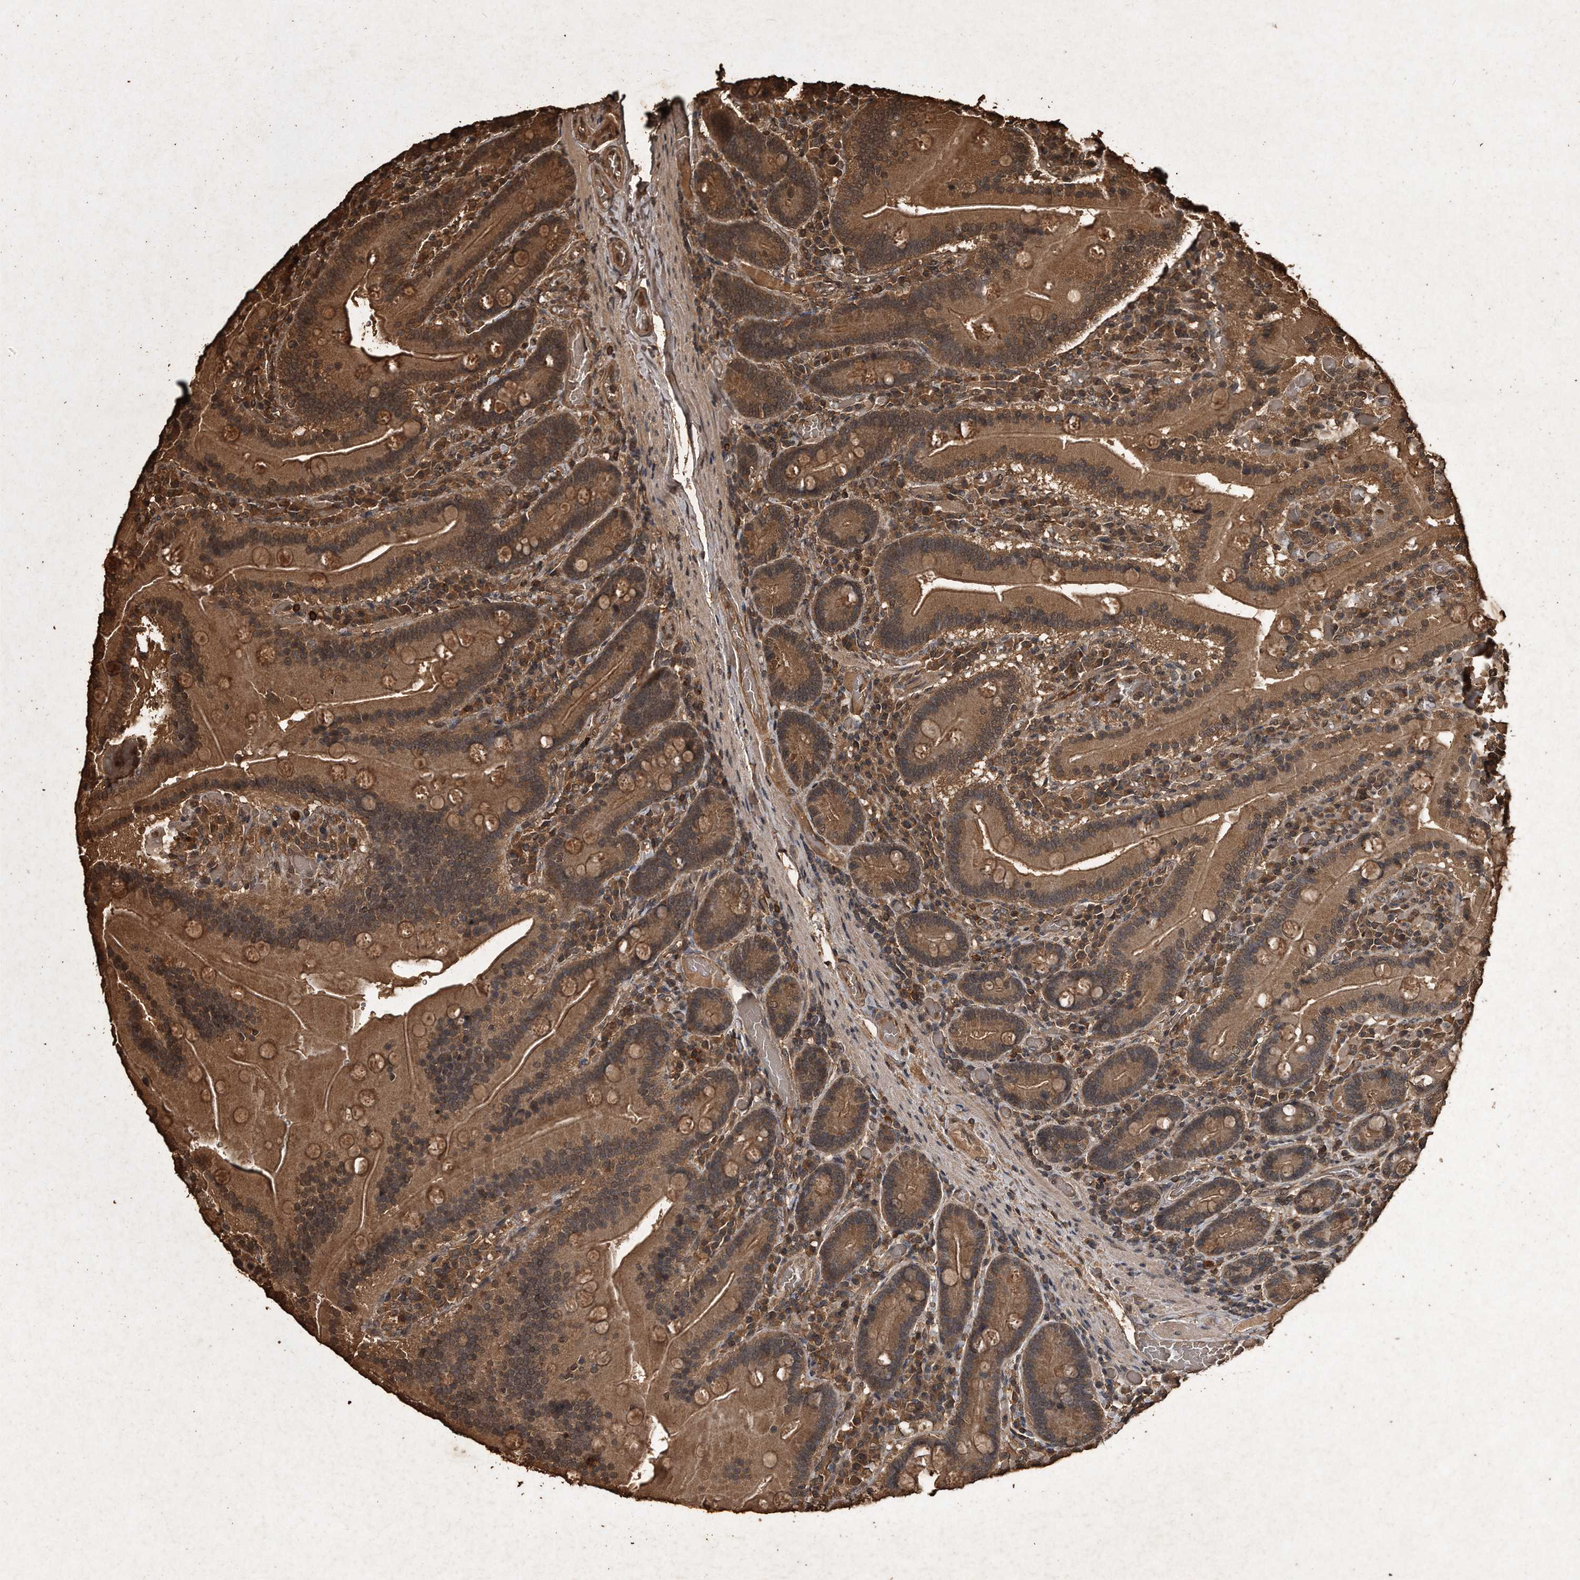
{"staining": {"intensity": "moderate", "quantity": ">75%", "location": "cytoplasmic/membranous"}, "tissue": "duodenum", "cell_type": "Glandular cells", "image_type": "normal", "snomed": [{"axis": "morphology", "description": "Normal tissue, NOS"}, {"axis": "topography", "description": "Duodenum"}], "caption": "Immunohistochemistry (IHC) photomicrograph of benign human duodenum stained for a protein (brown), which shows medium levels of moderate cytoplasmic/membranous expression in about >75% of glandular cells.", "gene": "CFLAR", "patient": {"sex": "female", "age": 62}}